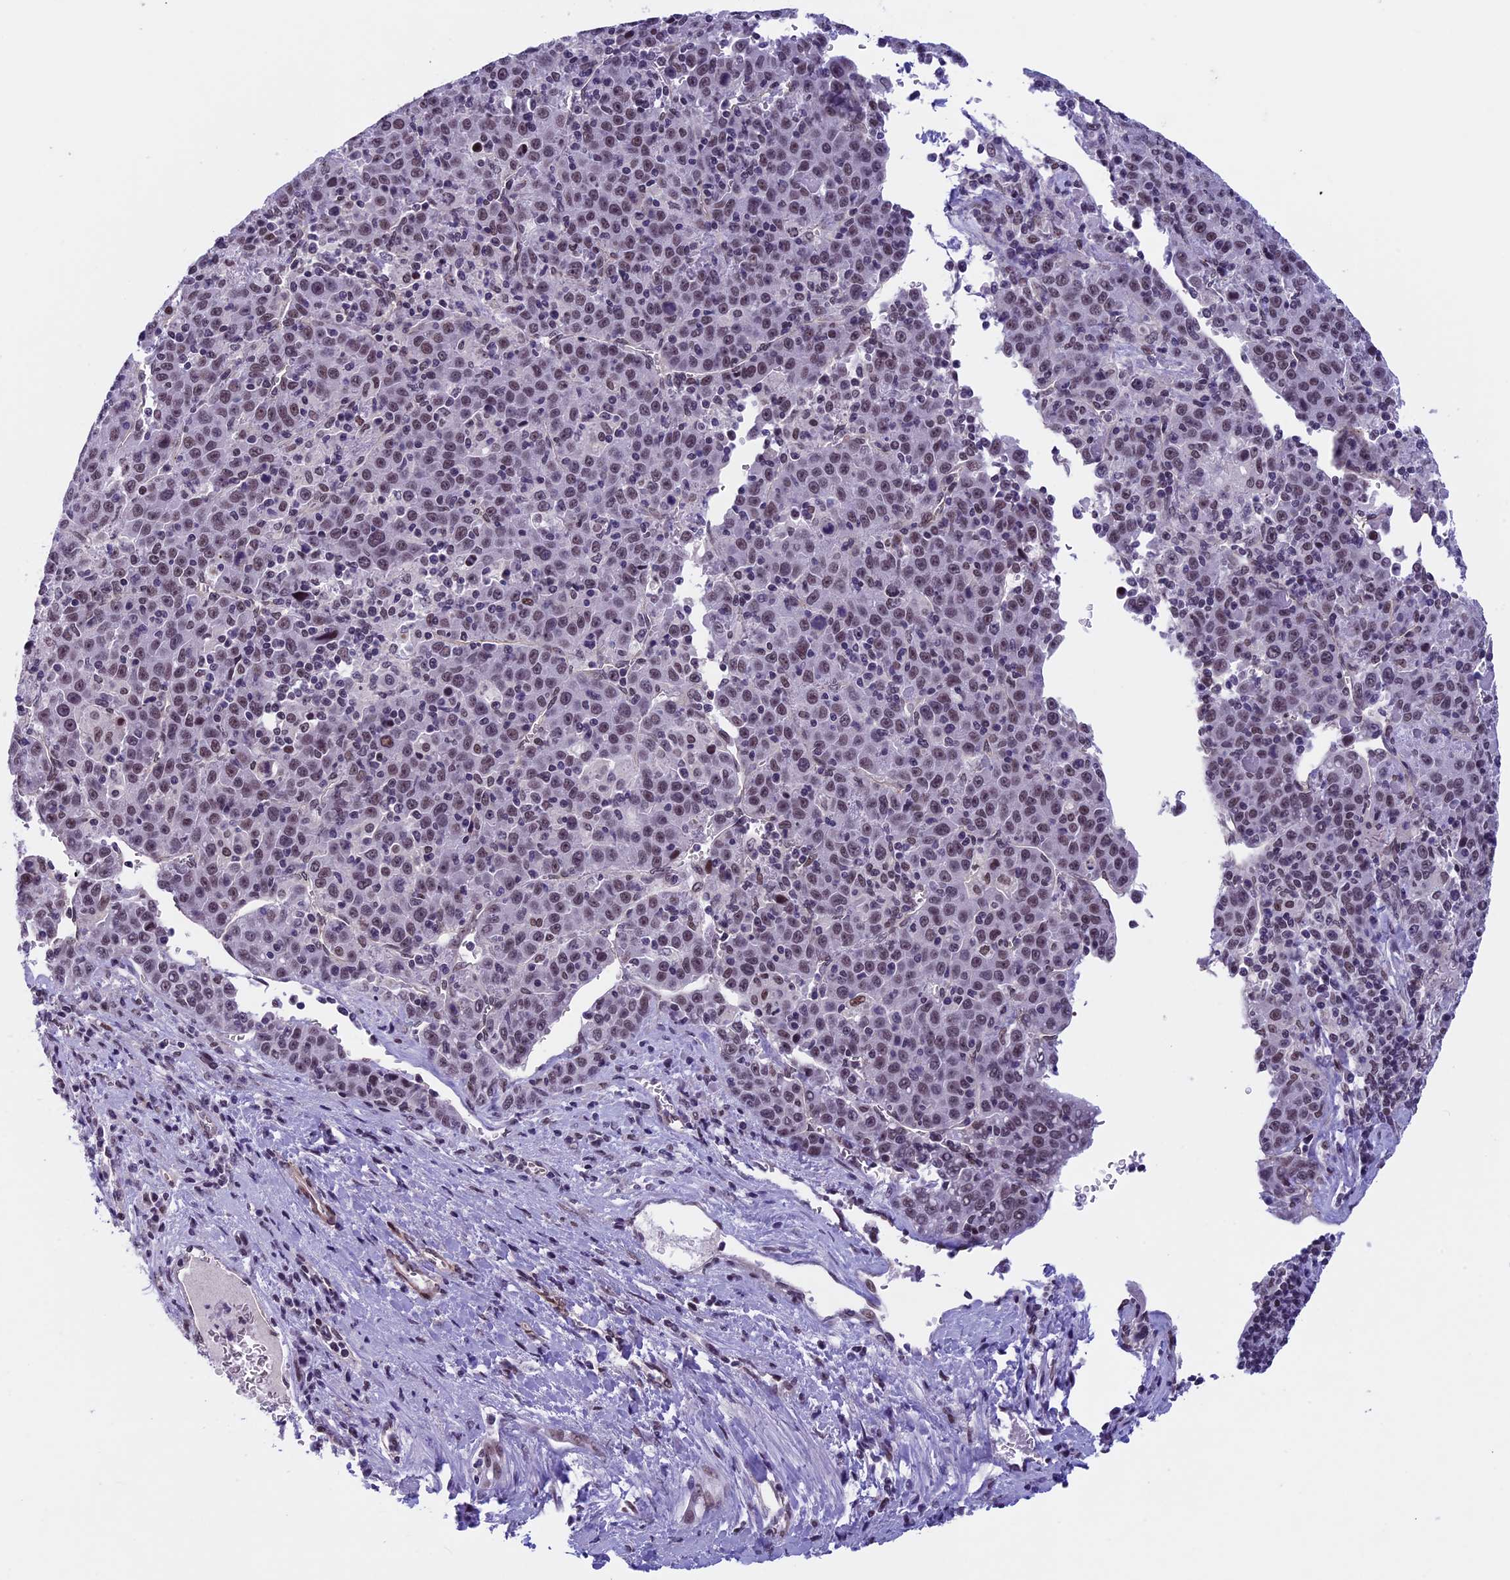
{"staining": {"intensity": "weak", "quantity": "25%-75%", "location": "nuclear"}, "tissue": "liver cancer", "cell_type": "Tumor cells", "image_type": "cancer", "snomed": [{"axis": "morphology", "description": "Carcinoma, Hepatocellular, NOS"}, {"axis": "topography", "description": "Liver"}], "caption": "Human liver hepatocellular carcinoma stained with a brown dye shows weak nuclear positive positivity in approximately 25%-75% of tumor cells.", "gene": "NIPBL", "patient": {"sex": "female", "age": 53}}